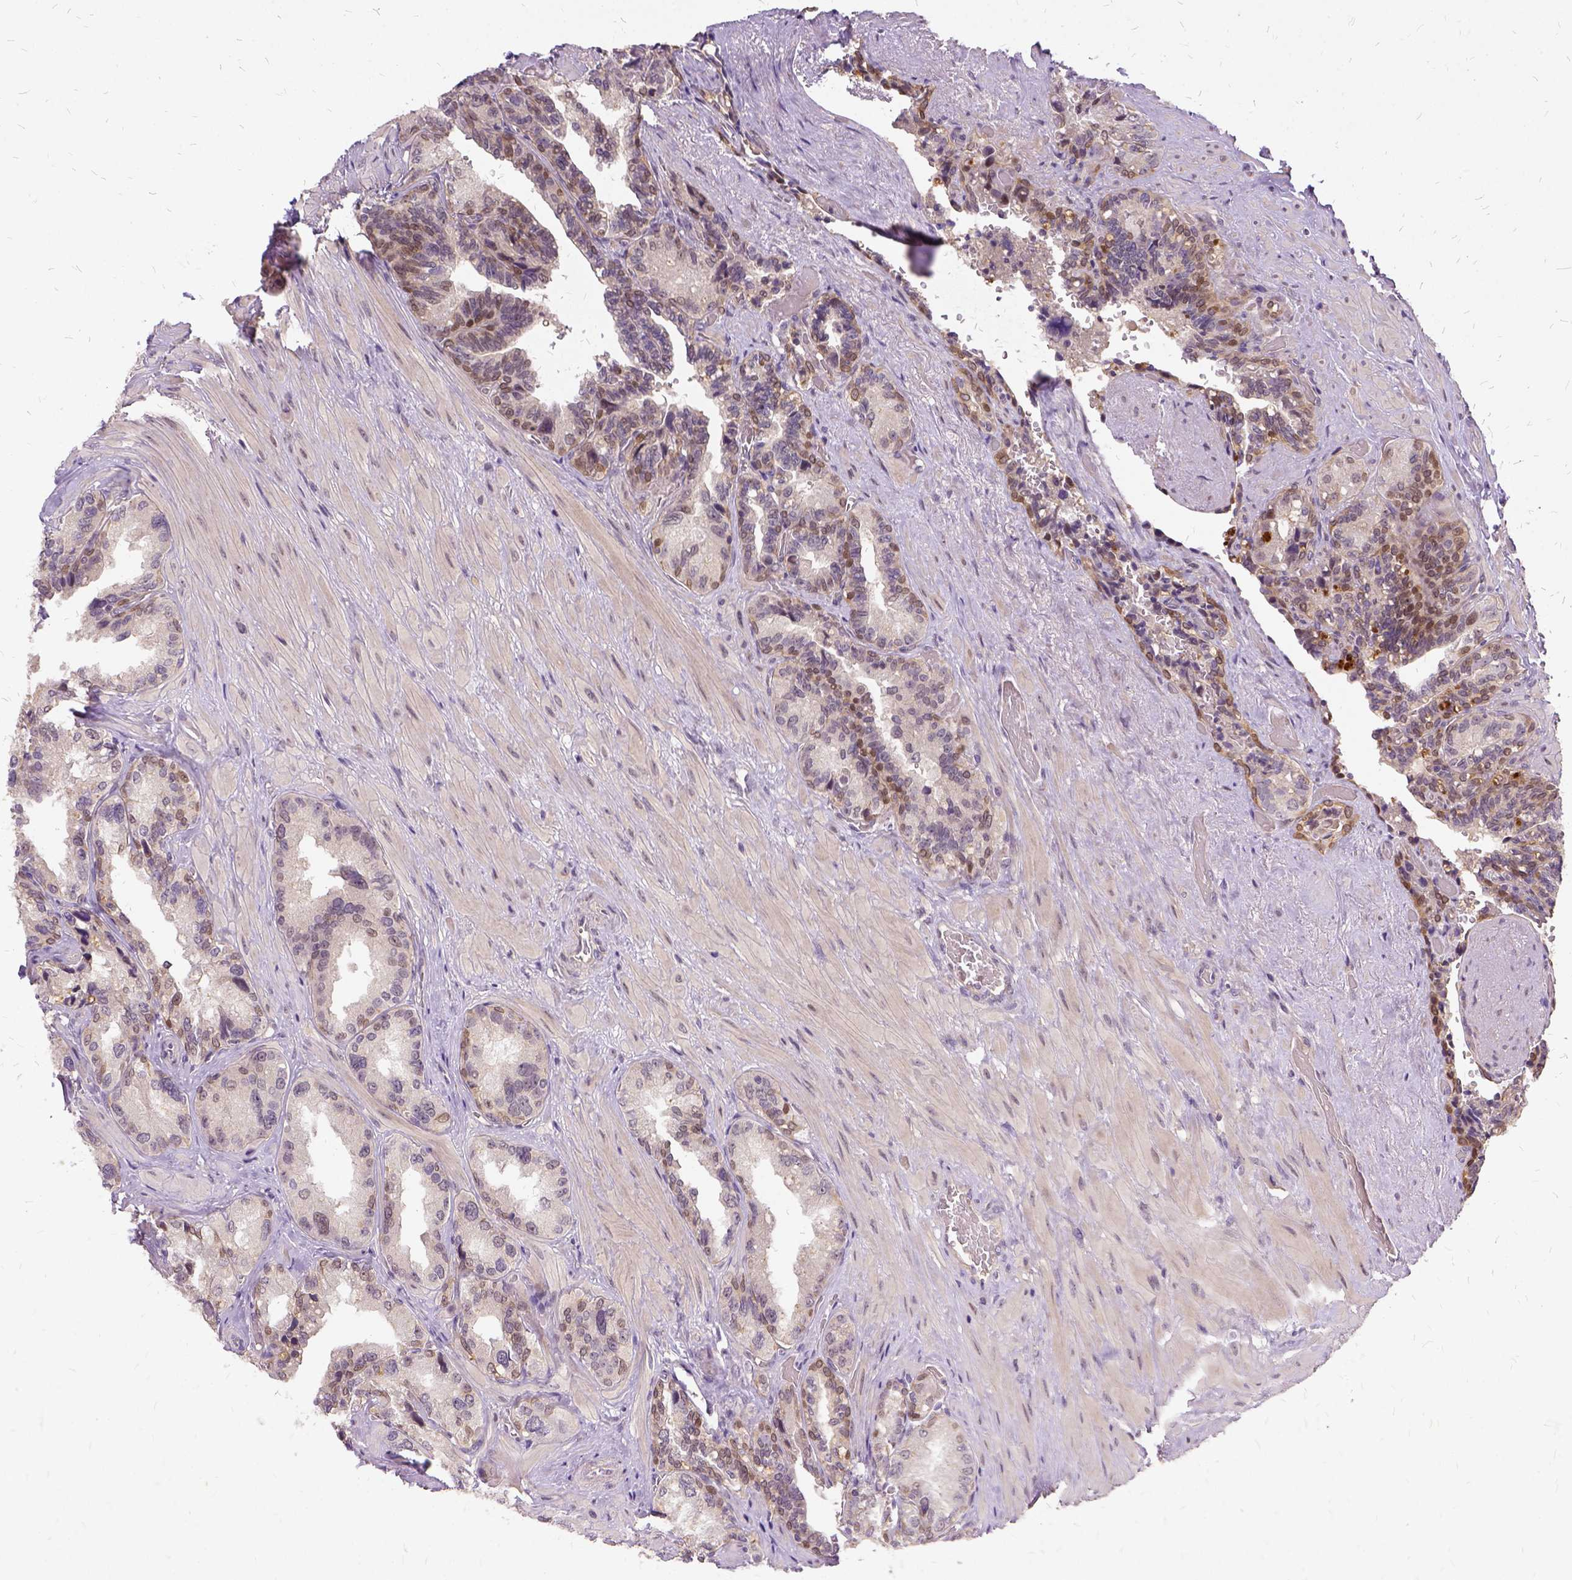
{"staining": {"intensity": "moderate", "quantity": "<25%", "location": "cytoplasmic/membranous"}, "tissue": "seminal vesicle", "cell_type": "Glandular cells", "image_type": "normal", "snomed": [{"axis": "morphology", "description": "Normal tissue, NOS"}, {"axis": "topography", "description": "Seminal veicle"}], "caption": "Brown immunohistochemical staining in unremarkable human seminal vesicle displays moderate cytoplasmic/membranous expression in approximately <25% of glandular cells.", "gene": "ILRUN", "patient": {"sex": "male", "age": 69}}